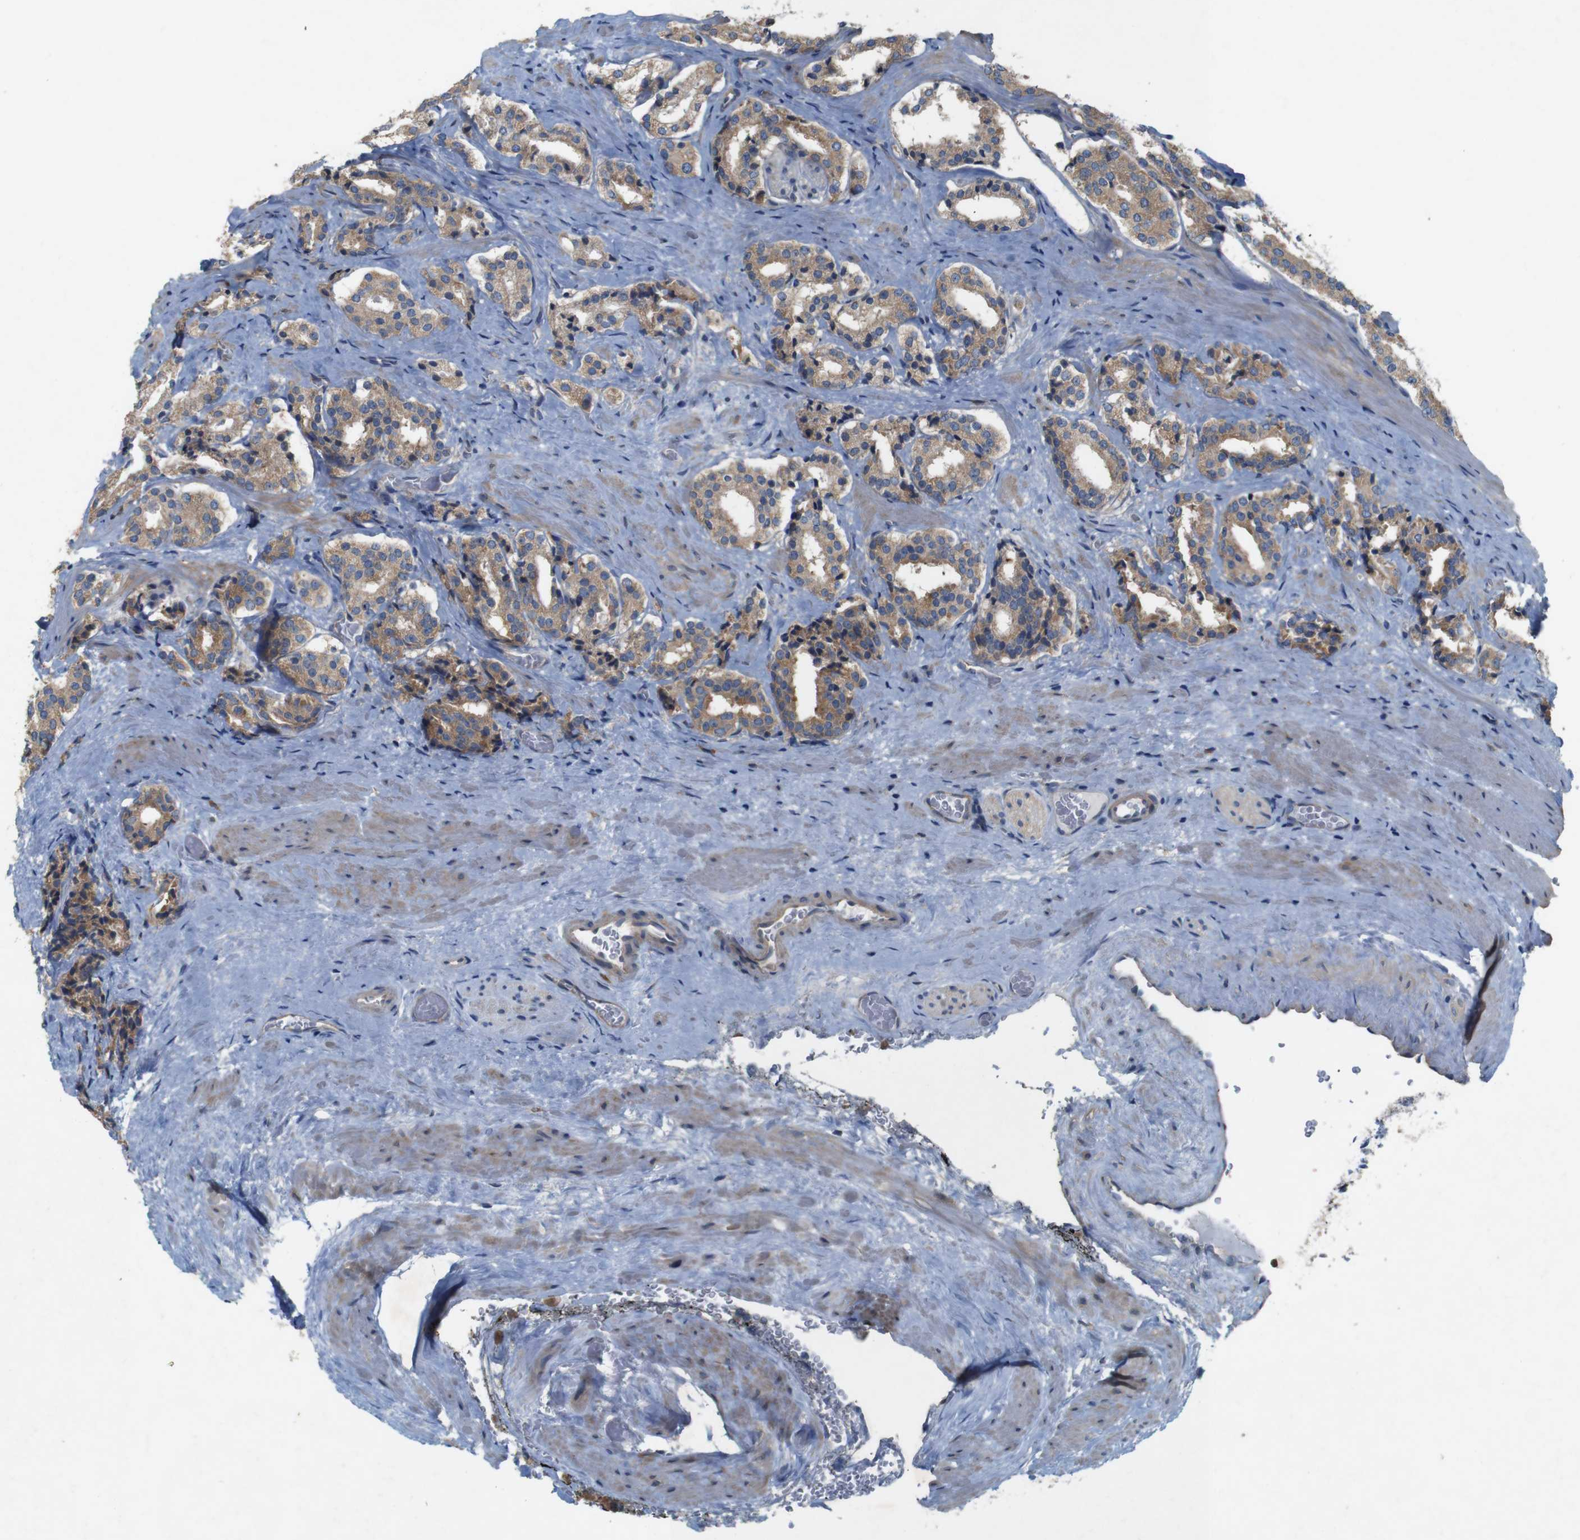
{"staining": {"intensity": "moderate", "quantity": ">75%", "location": "cytoplasmic/membranous"}, "tissue": "prostate cancer", "cell_type": "Tumor cells", "image_type": "cancer", "snomed": [{"axis": "morphology", "description": "Adenocarcinoma, High grade"}, {"axis": "topography", "description": "Prostate"}], "caption": "Protein analysis of prostate adenocarcinoma (high-grade) tissue demonstrates moderate cytoplasmic/membranous expression in about >75% of tumor cells. (DAB (3,3'-diaminobenzidine) IHC with brightfield microscopy, high magnification).", "gene": "SIGLEC8", "patient": {"sex": "male", "age": 60}}